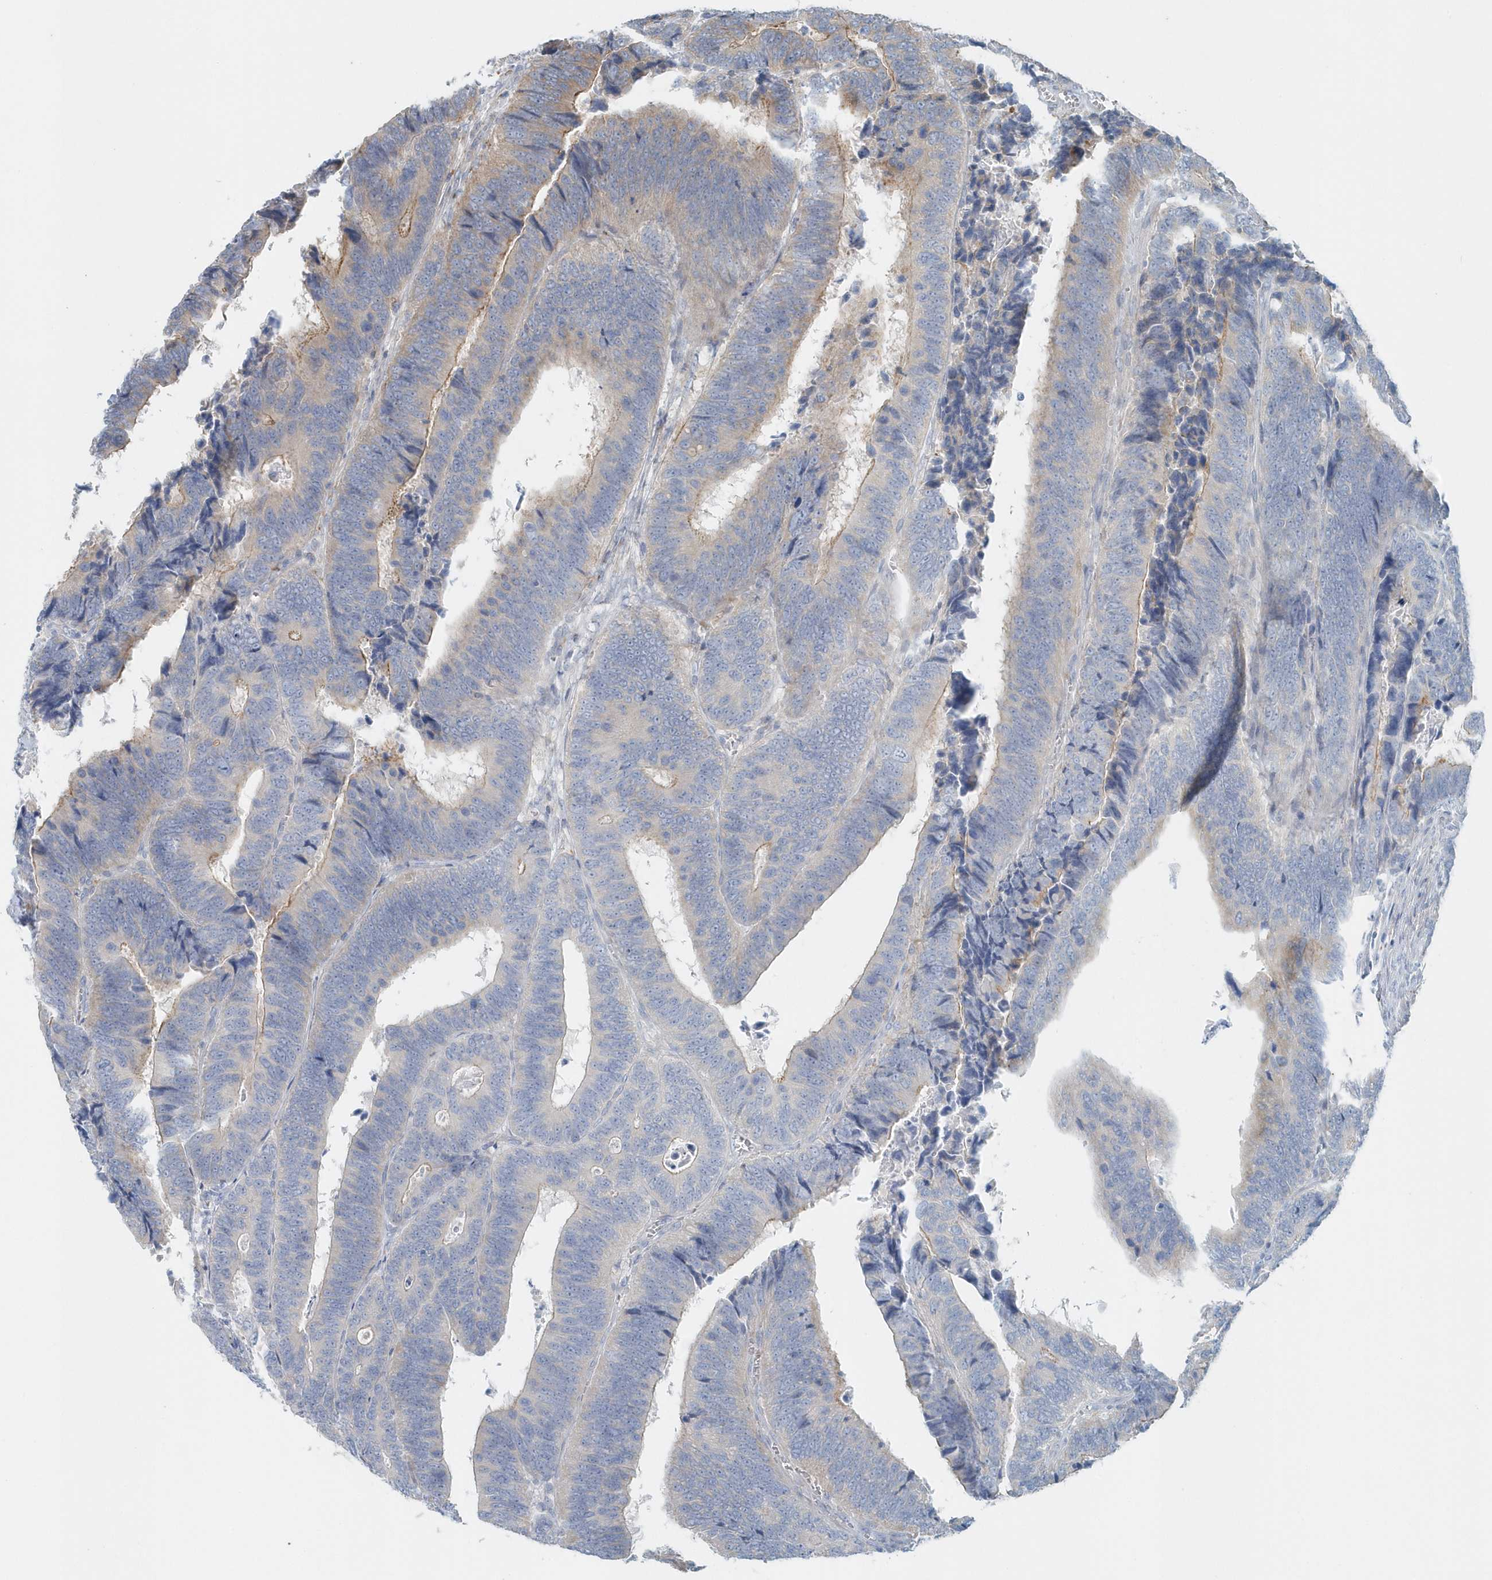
{"staining": {"intensity": "weak", "quantity": "<25%", "location": "cytoplasmic/membranous"}, "tissue": "colorectal cancer", "cell_type": "Tumor cells", "image_type": "cancer", "snomed": [{"axis": "morphology", "description": "Adenocarcinoma, NOS"}, {"axis": "topography", "description": "Colon"}], "caption": "IHC histopathology image of neoplastic tissue: human colorectal adenocarcinoma stained with DAB exhibits no significant protein expression in tumor cells.", "gene": "MMUT", "patient": {"sex": "male", "age": 72}}